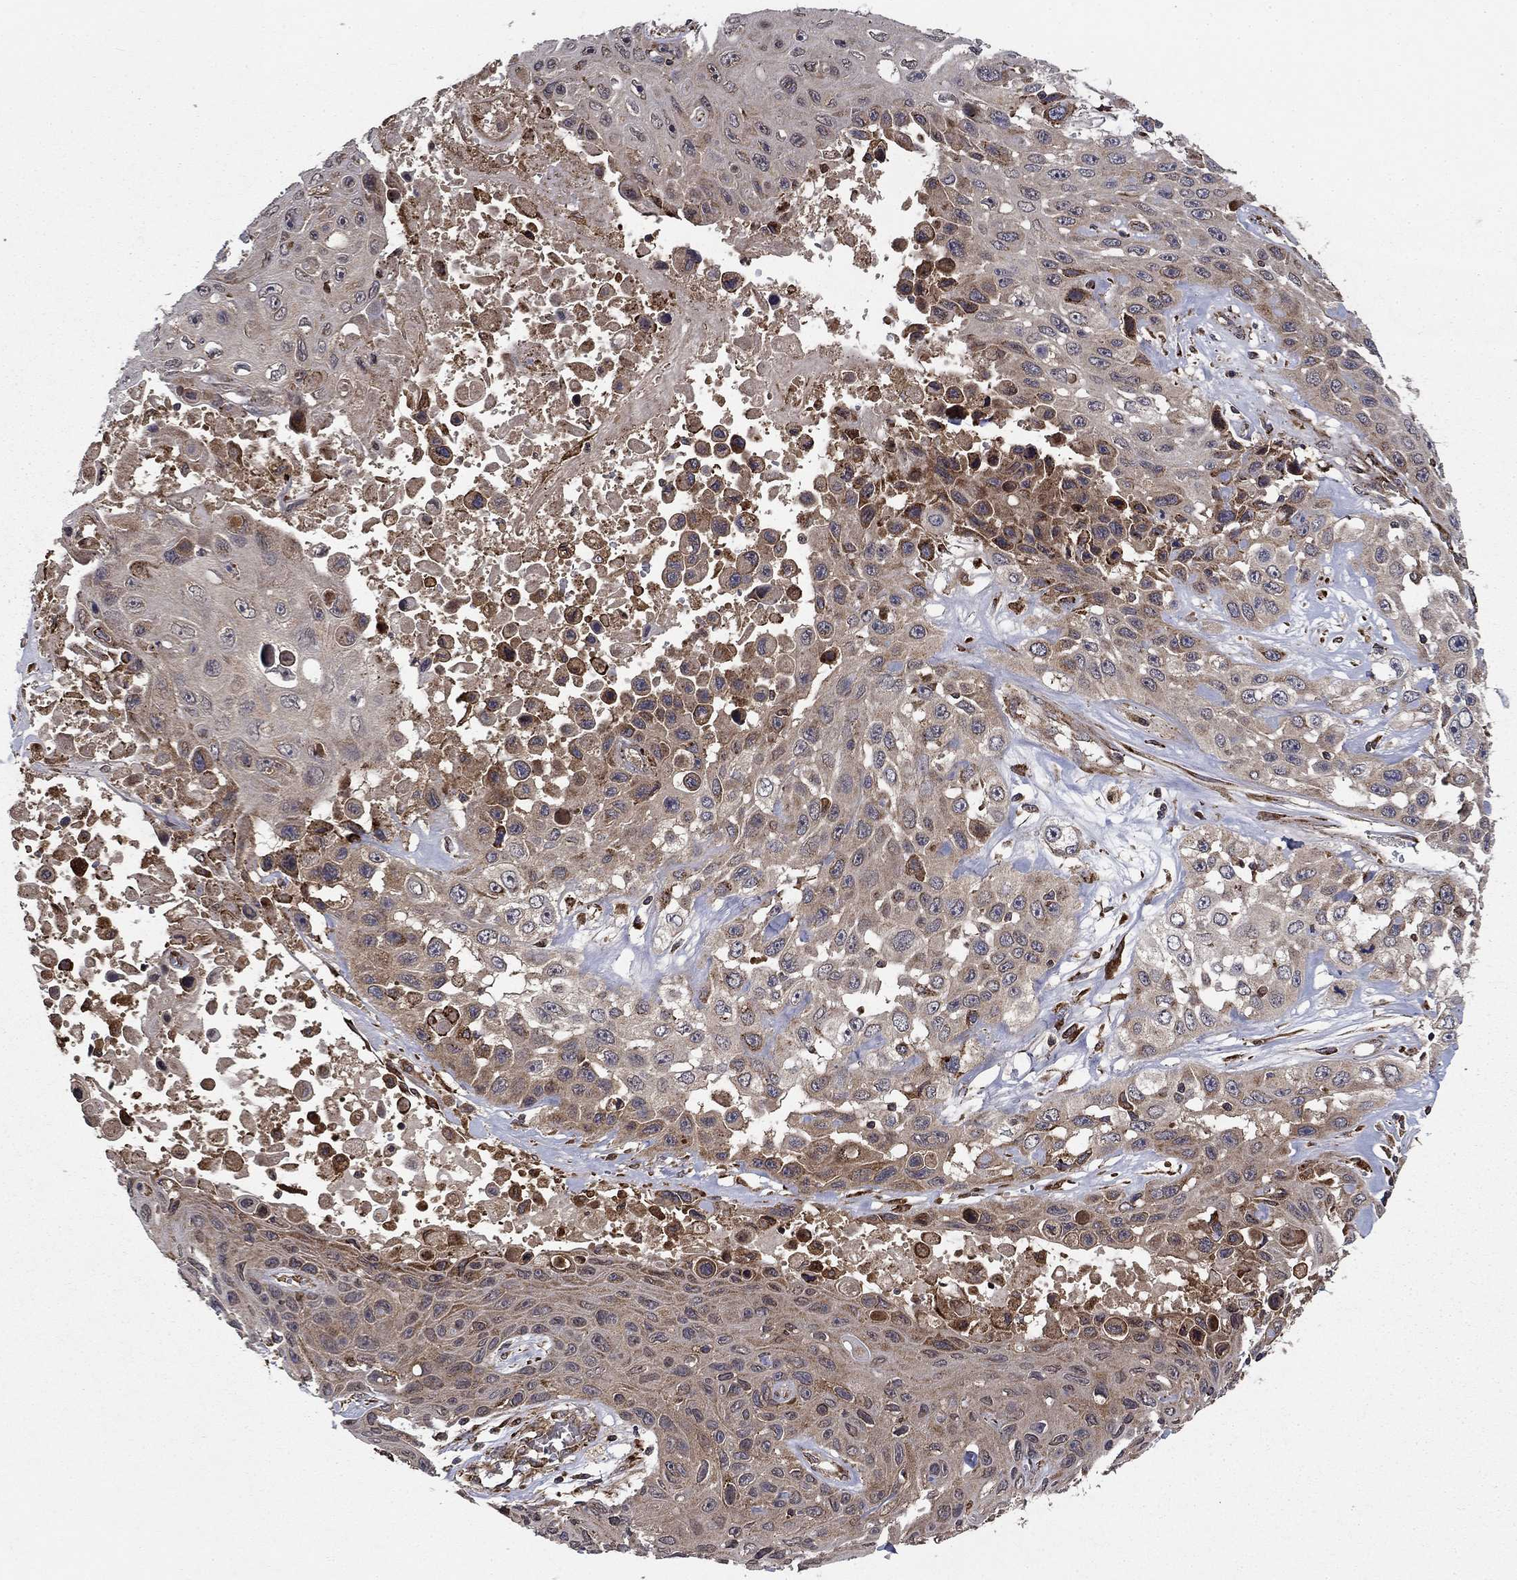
{"staining": {"intensity": "weak", "quantity": ">75%", "location": "cytoplasmic/membranous"}, "tissue": "skin cancer", "cell_type": "Tumor cells", "image_type": "cancer", "snomed": [{"axis": "morphology", "description": "Squamous cell carcinoma, NOS"}, {"axis": "topography", "description": "Skin"}], "caption": "A brown stain highlights weak cytoplasmic/membranous expression of a protein in squamous cell carcinoma (skin) tumor cells.", "gene": "BABAM2", "patient": {"sex": "male", "age": 82}}